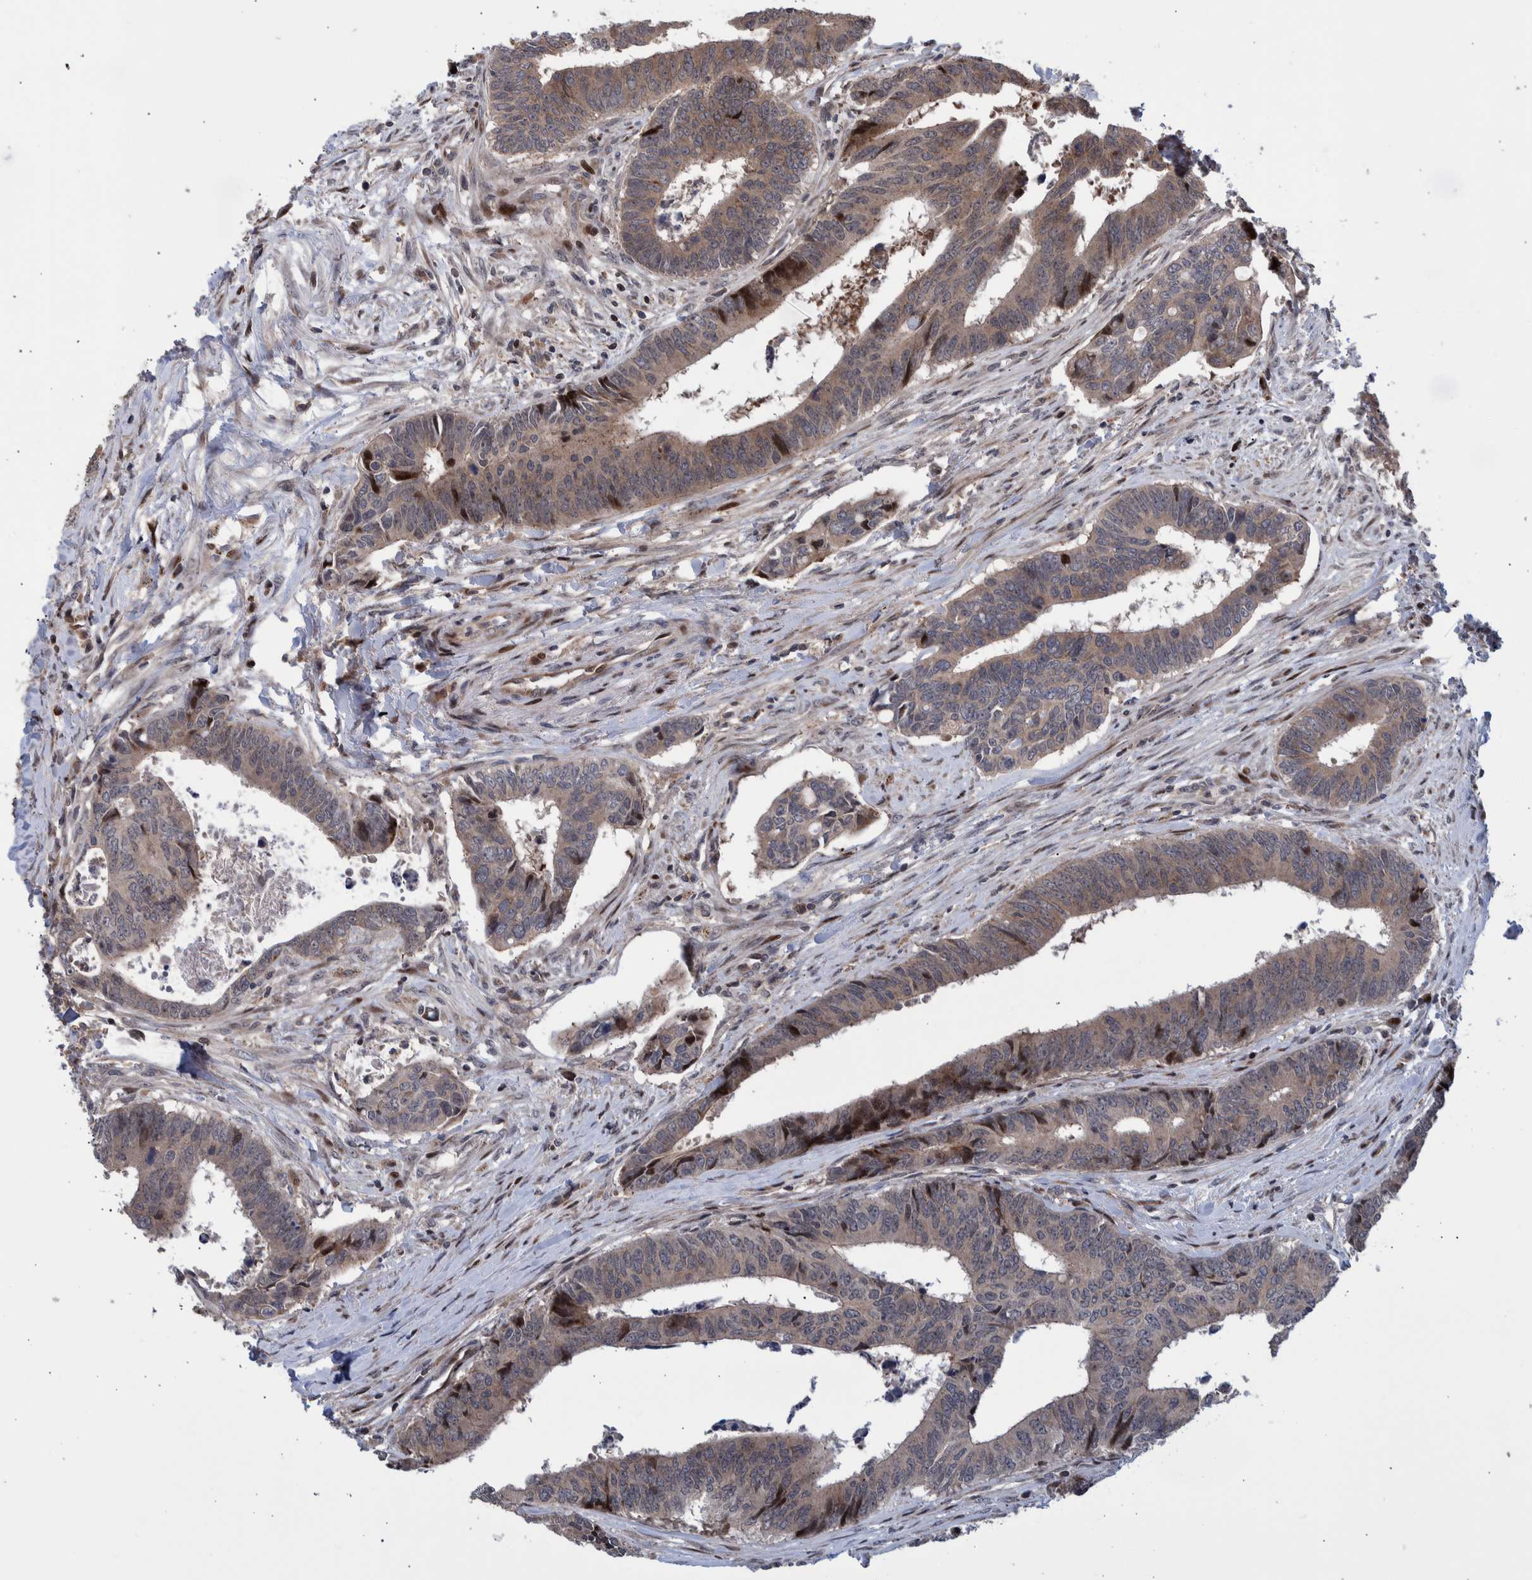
{"staining": {"intensity": "weak", "quantity": "25%-75%", "location": "cytoplasmic/membranous"}, "tissue": "colorectal cancer", "cell_type": "Tumor cells", "image_type": "cancer", "snomed": [{"axis": "morphology", "description": "Adenocarcinoma, NOS"}, {"axis": "topography", "description": "Rectum"}], "caption": "Human colorectal adenocarcinoma stained with a brown dye demonstrates weak cytoplasmic/membranous positive expression in approximately 25%-75% of tumor cells.", "gene": "SHISA6", "patient": {"sex": "male", "age": 84}}